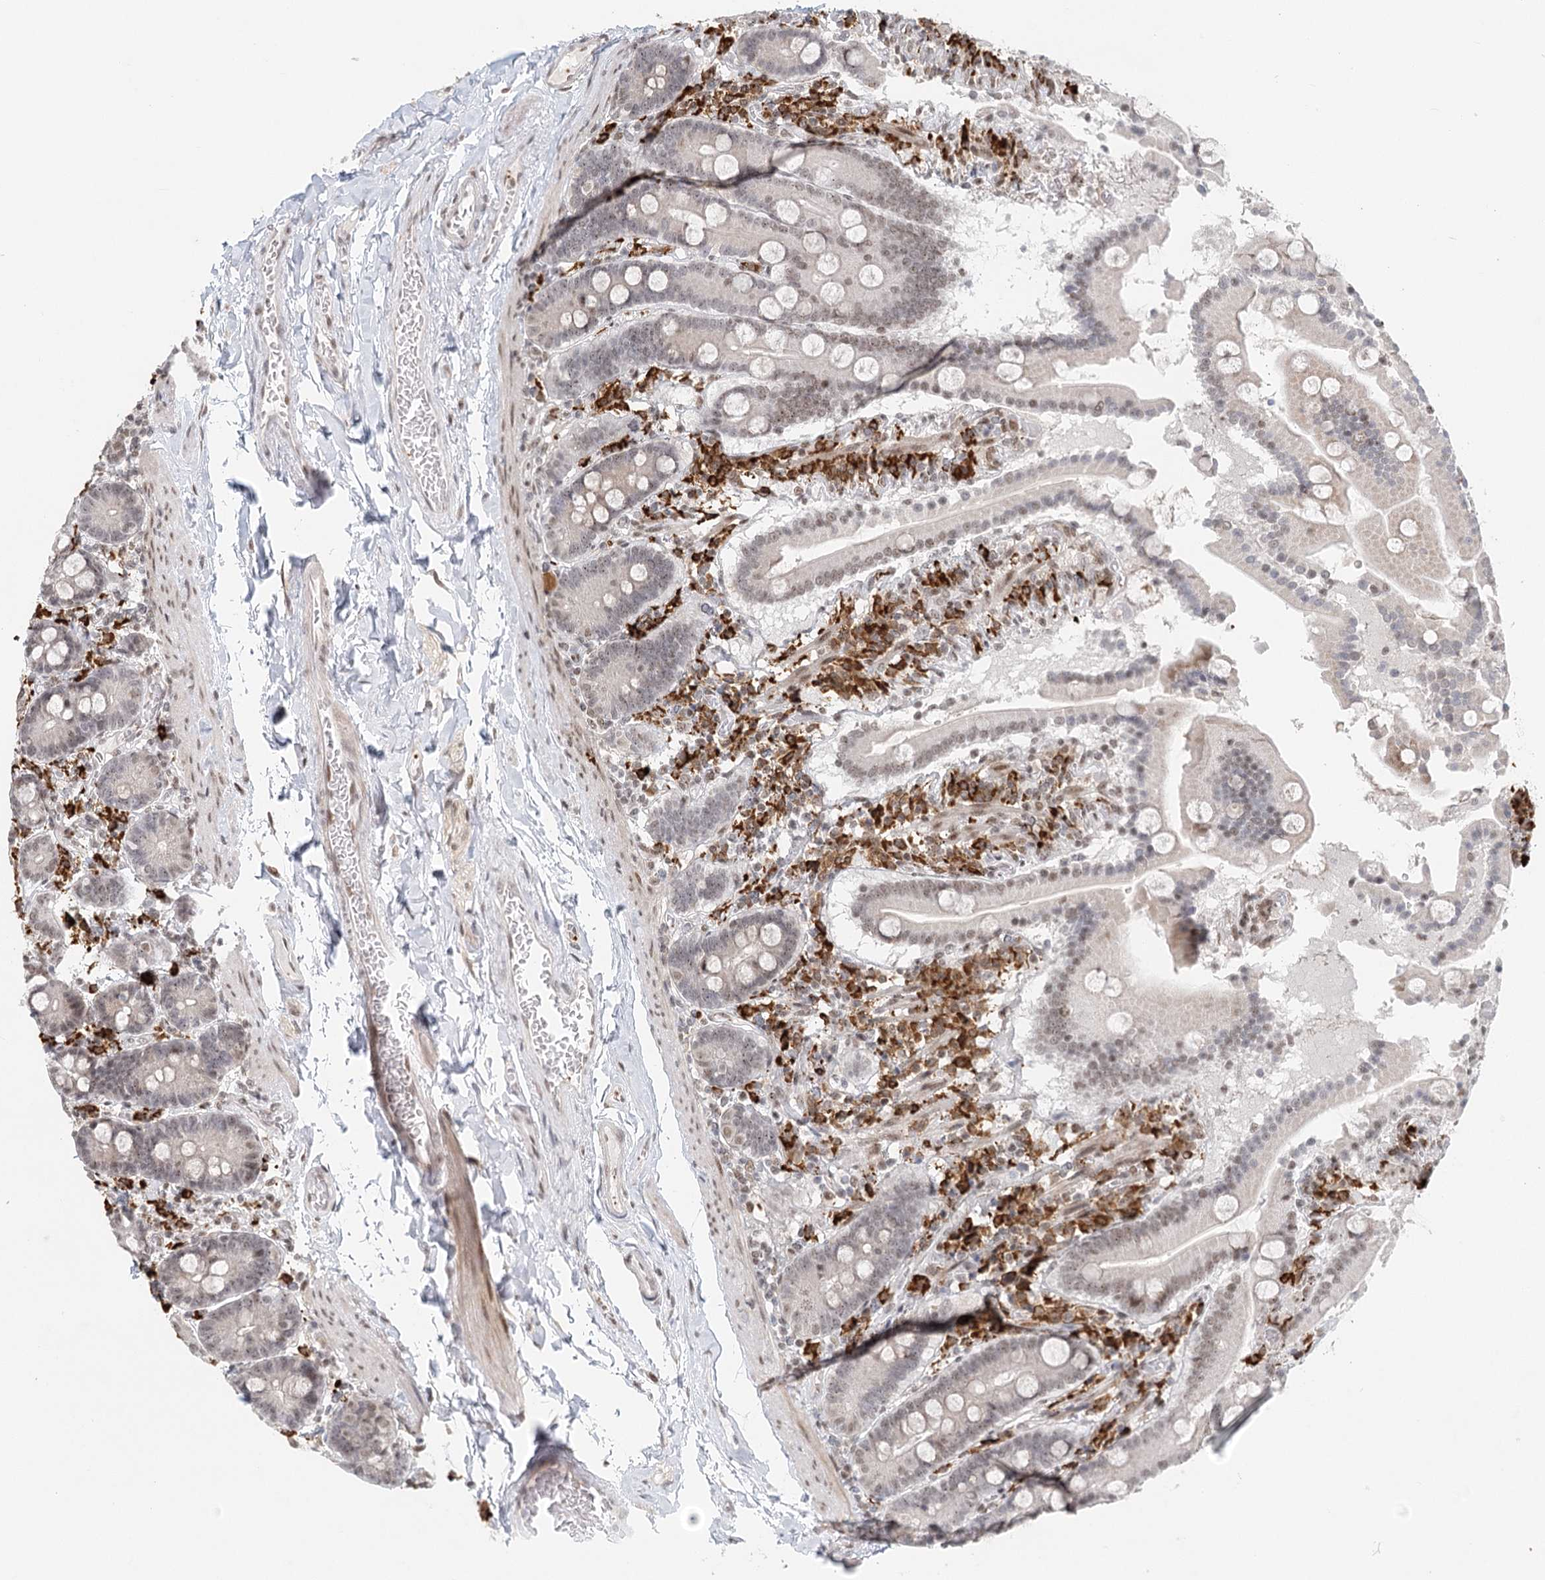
{"staining": {"intensity": "weak", "quantity": "25%-75%", "location": "nuclear"}, "tissue": "duodenum", "cell_type": "Glandular cells", "image_type": "normal", "snomed": [{"axis": "morphology", "description": "Normal tissue, NOS"}, {"axis": "topography", "description": "Duodenum"}], "caption": "Immunohistochemistry (IHC) histopathology image of benign duodenum: human duodenum stained using immunohistochemistry (IHC) displays low levels of weak protein expression localized specifically in the nuclear of glandular cells, appearing as a nuclear brown color.", "gene": "BNIP5", "patient": {"sex": "male", "age": 55}}